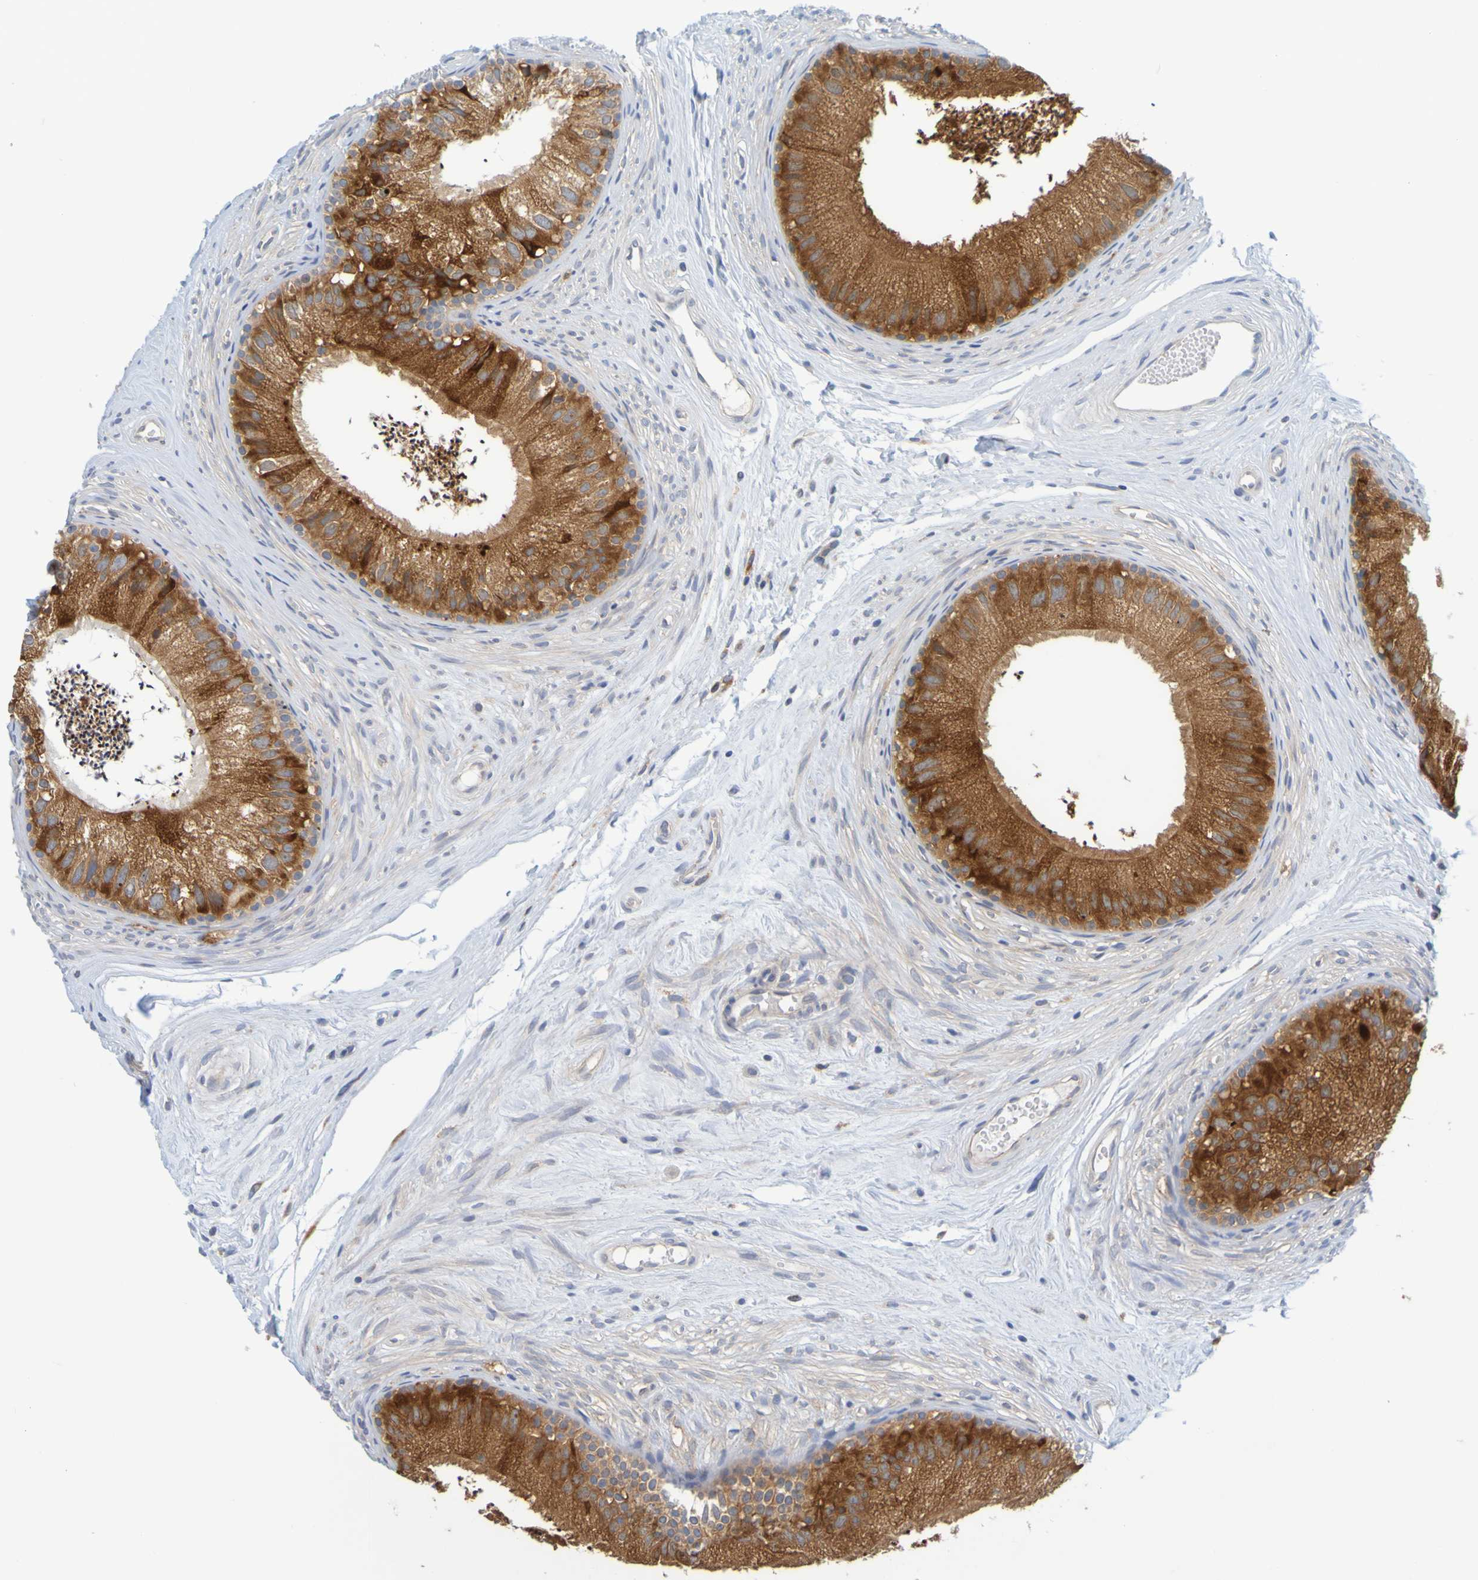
{"staining": {"intensity": "strong", "quantity": "25%-75%", "location": "cytoplasmic/membranous"}, "tissue": "epididymis", "cell_type": "Glandular cells", "image_type": "normal", "snomed": [{"axis": "morphology", "description": "Normal tissue, NOS"}, {"axis": "topography", "description": "Epididymis"}], "caption": "Protein expression analysis of benign epididymis reveals strong cytoplasmic/membranous expression in about 25%-75% of glandular cells.", "gene": "SIL1", "patient": {"sex": "male", "age": 56}}